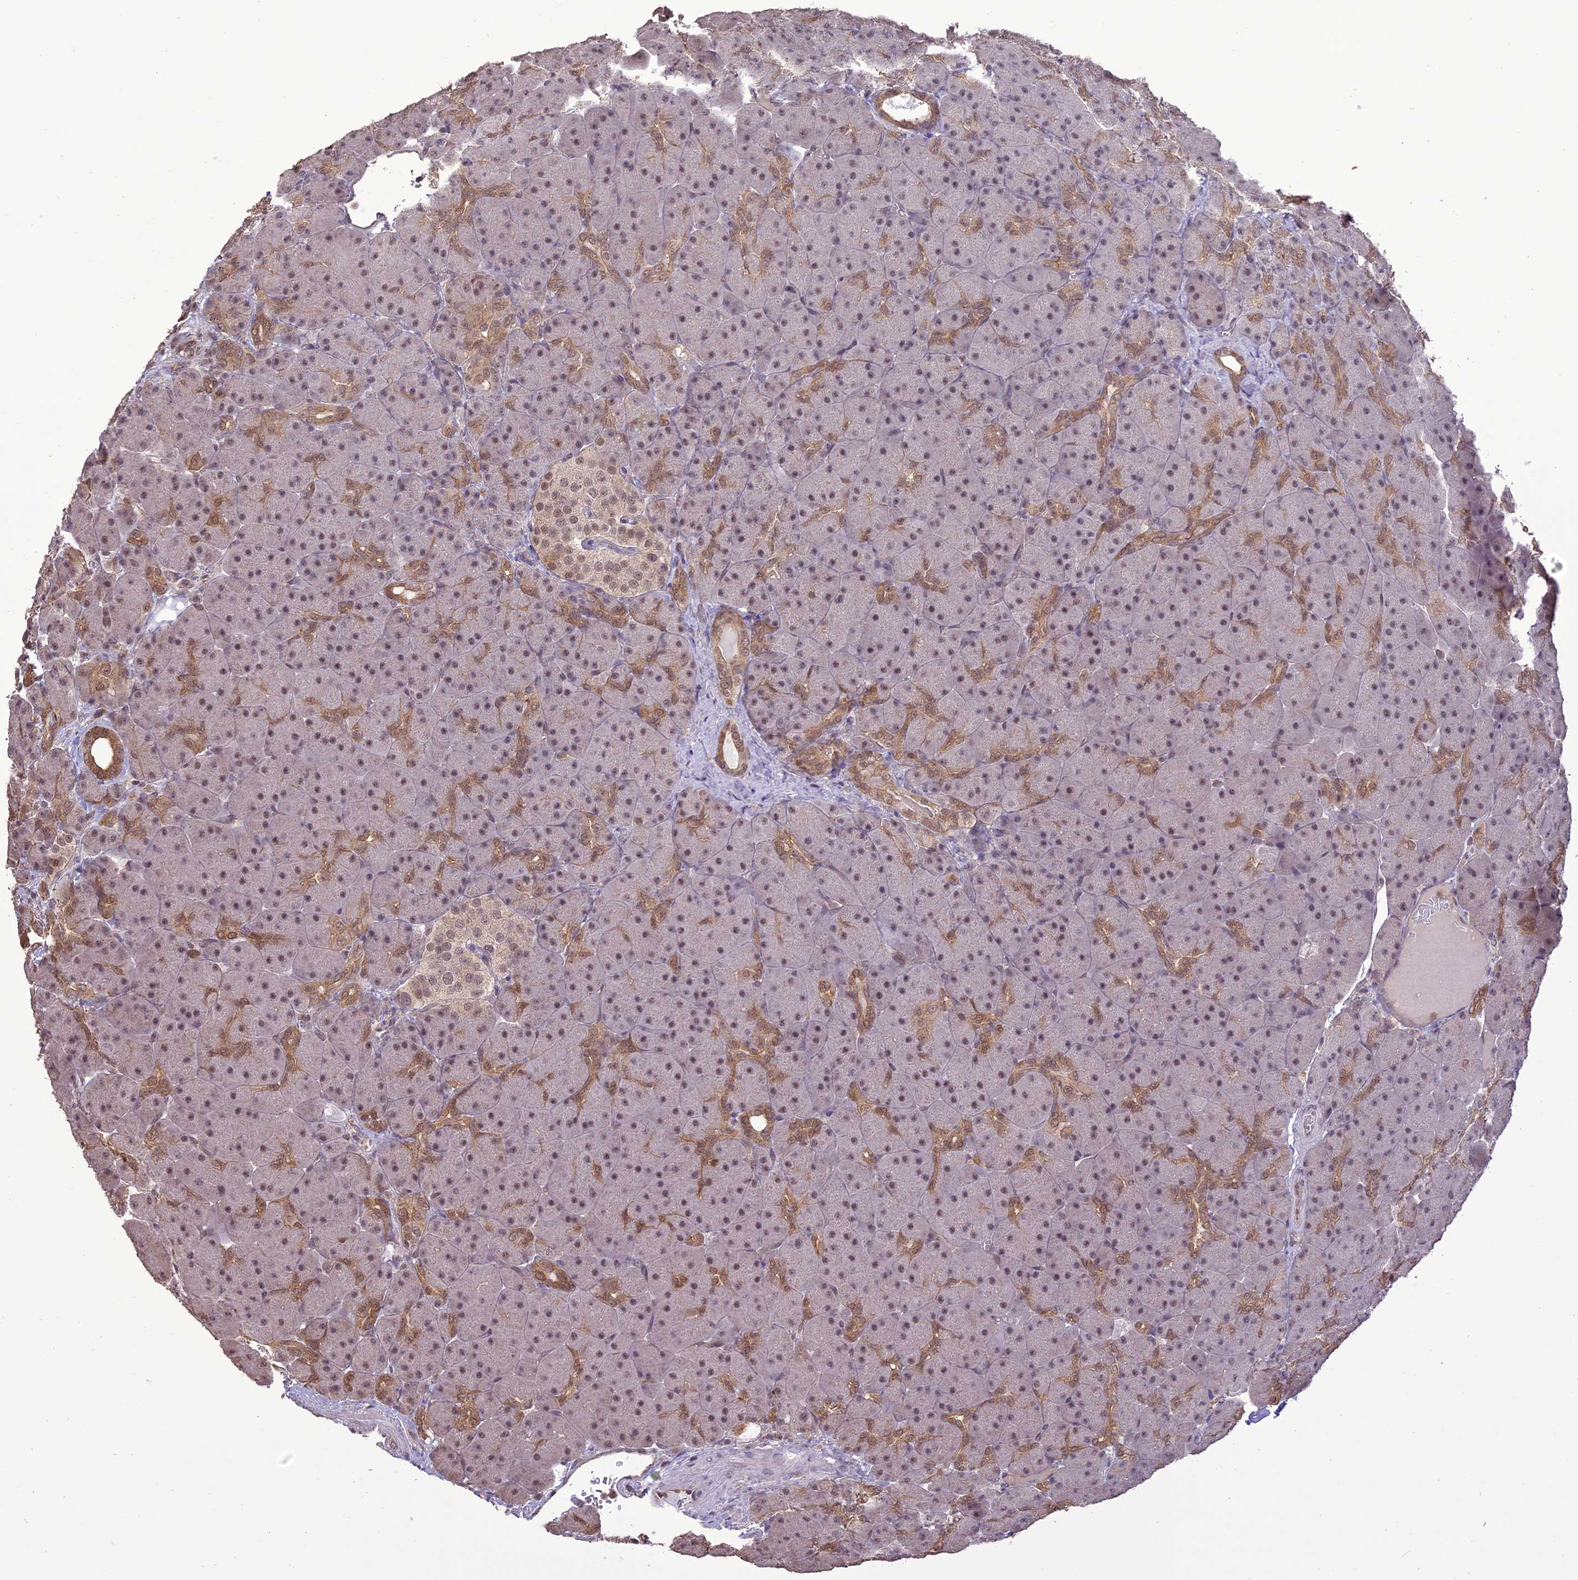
{"staining": {"intensity": "moderate", "quantity": "25%-75%", "location": "cytoplasmic/membranous,nuclear"}, "tissue": "pancreas", "cell_type": "Exocrine glandular cells", "image_type": "normal", "snomed": [{"axis": "morphology", "description": "Normal tissue, NOS"}, {"axis": "topography", "description": "Pancreas"}], "caption": "Moderate cytoplasmic/membranous,nuclear expression for a protein is identified in about 25%-75% of exocrine glandular cells of benign pancreas using immunohistochemistry.", "gene": "TIGD7", "patient": {"sex": "male", "age": 66}}